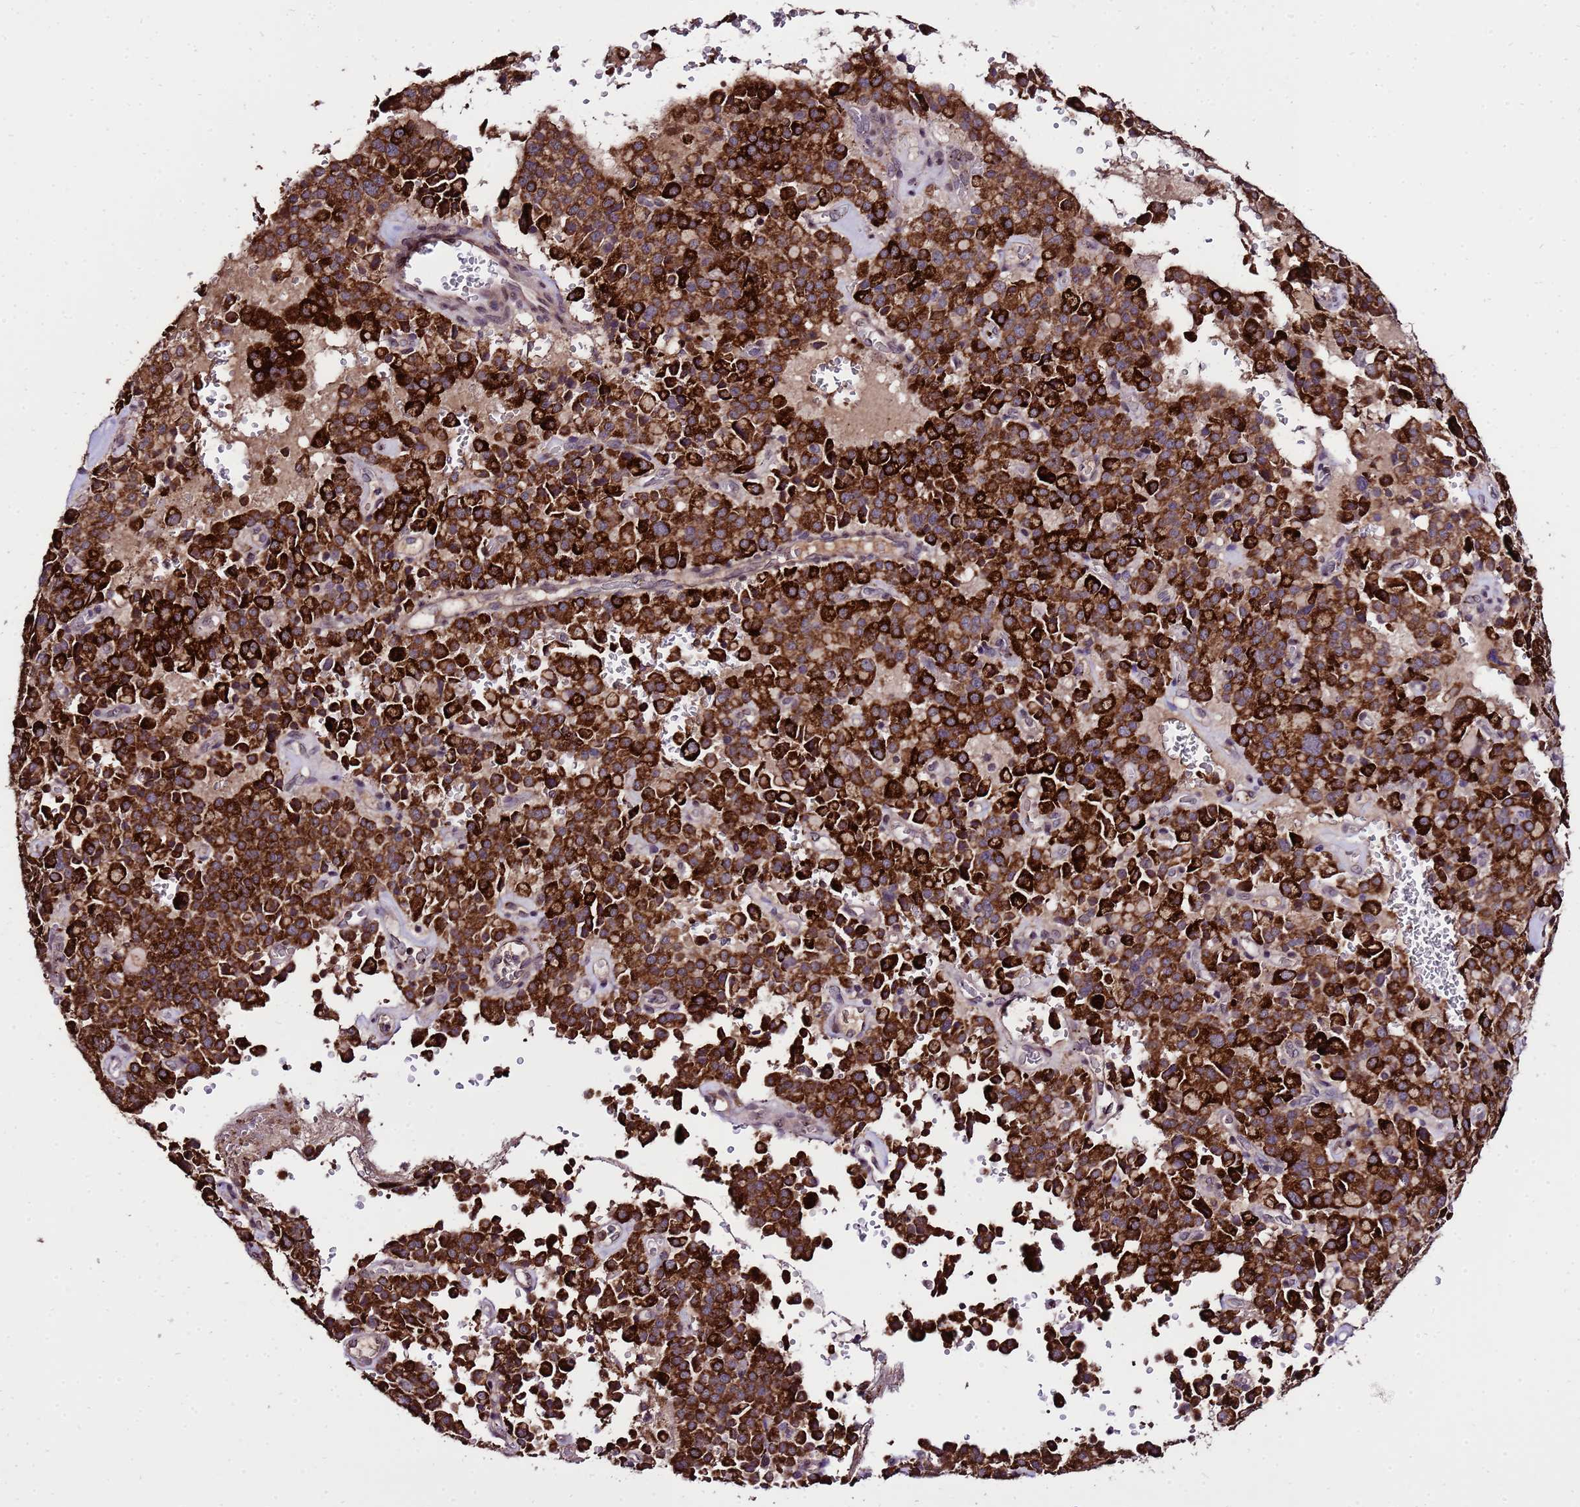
{"staining": {"intensity": "strong", "quantity": ">75%", "location": "cytoplasmic/membranous"}, "tissue": "pancreatic cancer", "cell_type": "Tumor cells", "image_type": "cancer", "snomed": [{"axis": "morphology", "description": "Adenocarcinoma, NOS"}, {"axis": "topography", "description": "Pancreas"}], "caption": "A histopathology image of human adenocarcinoma (pancreatic) stained for a protein exhibits strong cytoplasmic/membranous brown staining in tumor cells.", "gene": "ZNF329", "patient": {"sex": "male", "age": 65}}